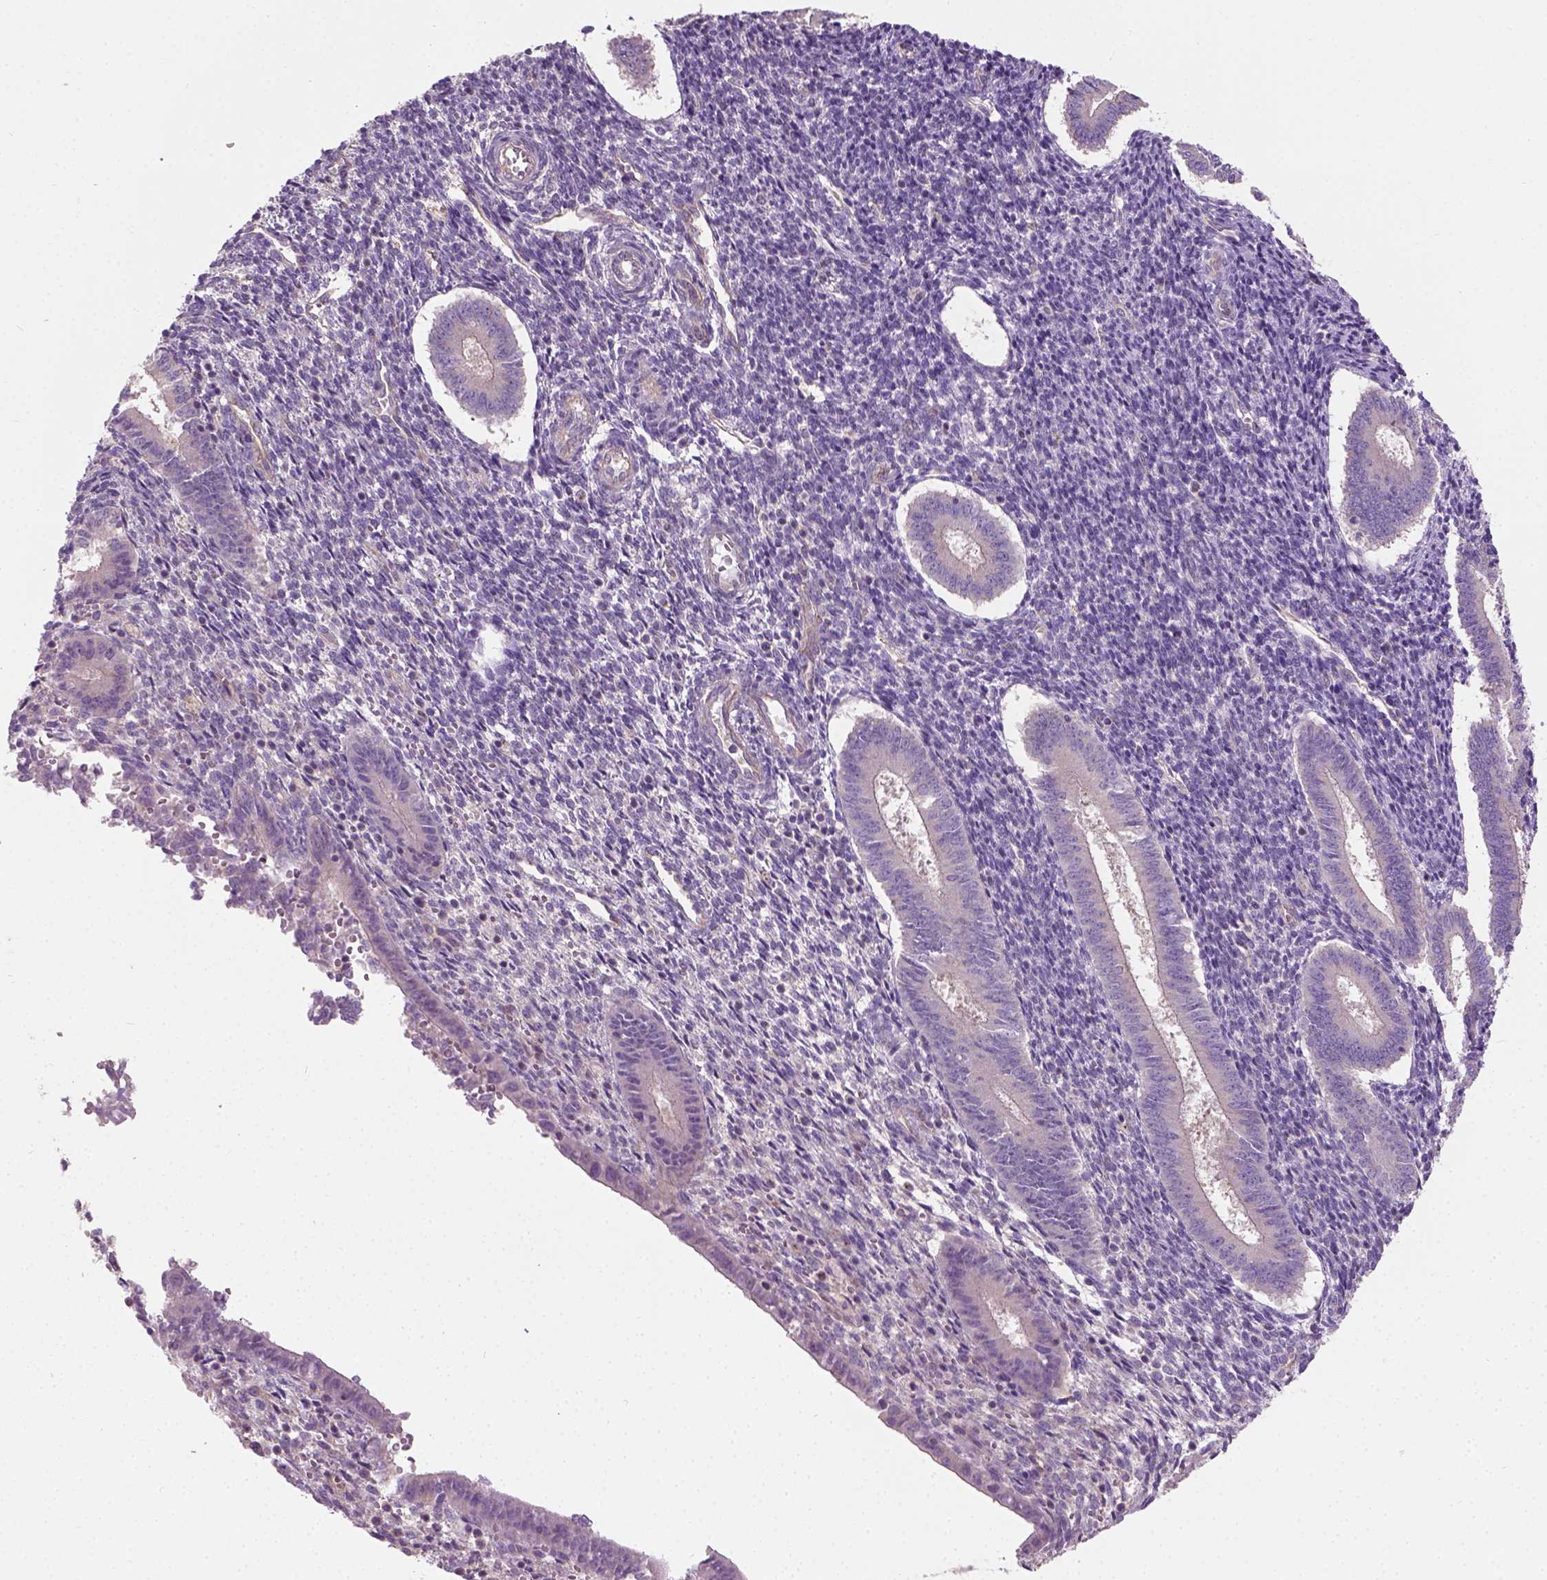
{"staining": {"intensity": "weak", "quantity": "25%-75%", "location": "cytoplasmic/membranous"}, "tissue": "endometrium", "cell_type": "Cells in endometrial stroma", "image_type": "normal", "snomed": [{"axis": "morphology", "description": "Normal tissue, NOS"}, {"axis": "topography", "description": "Endometrium"}], "caption": "DAB (3,3'-diaminobenzidine) immunohistochemical staining of normal human endometrium demonstrates weak cytoplasmic/membranous protein staining in about 25%-75% of cells in endometrial stroma.", "gene": "CRACR2A", "patient": {"sex": "female", "age": 25}}